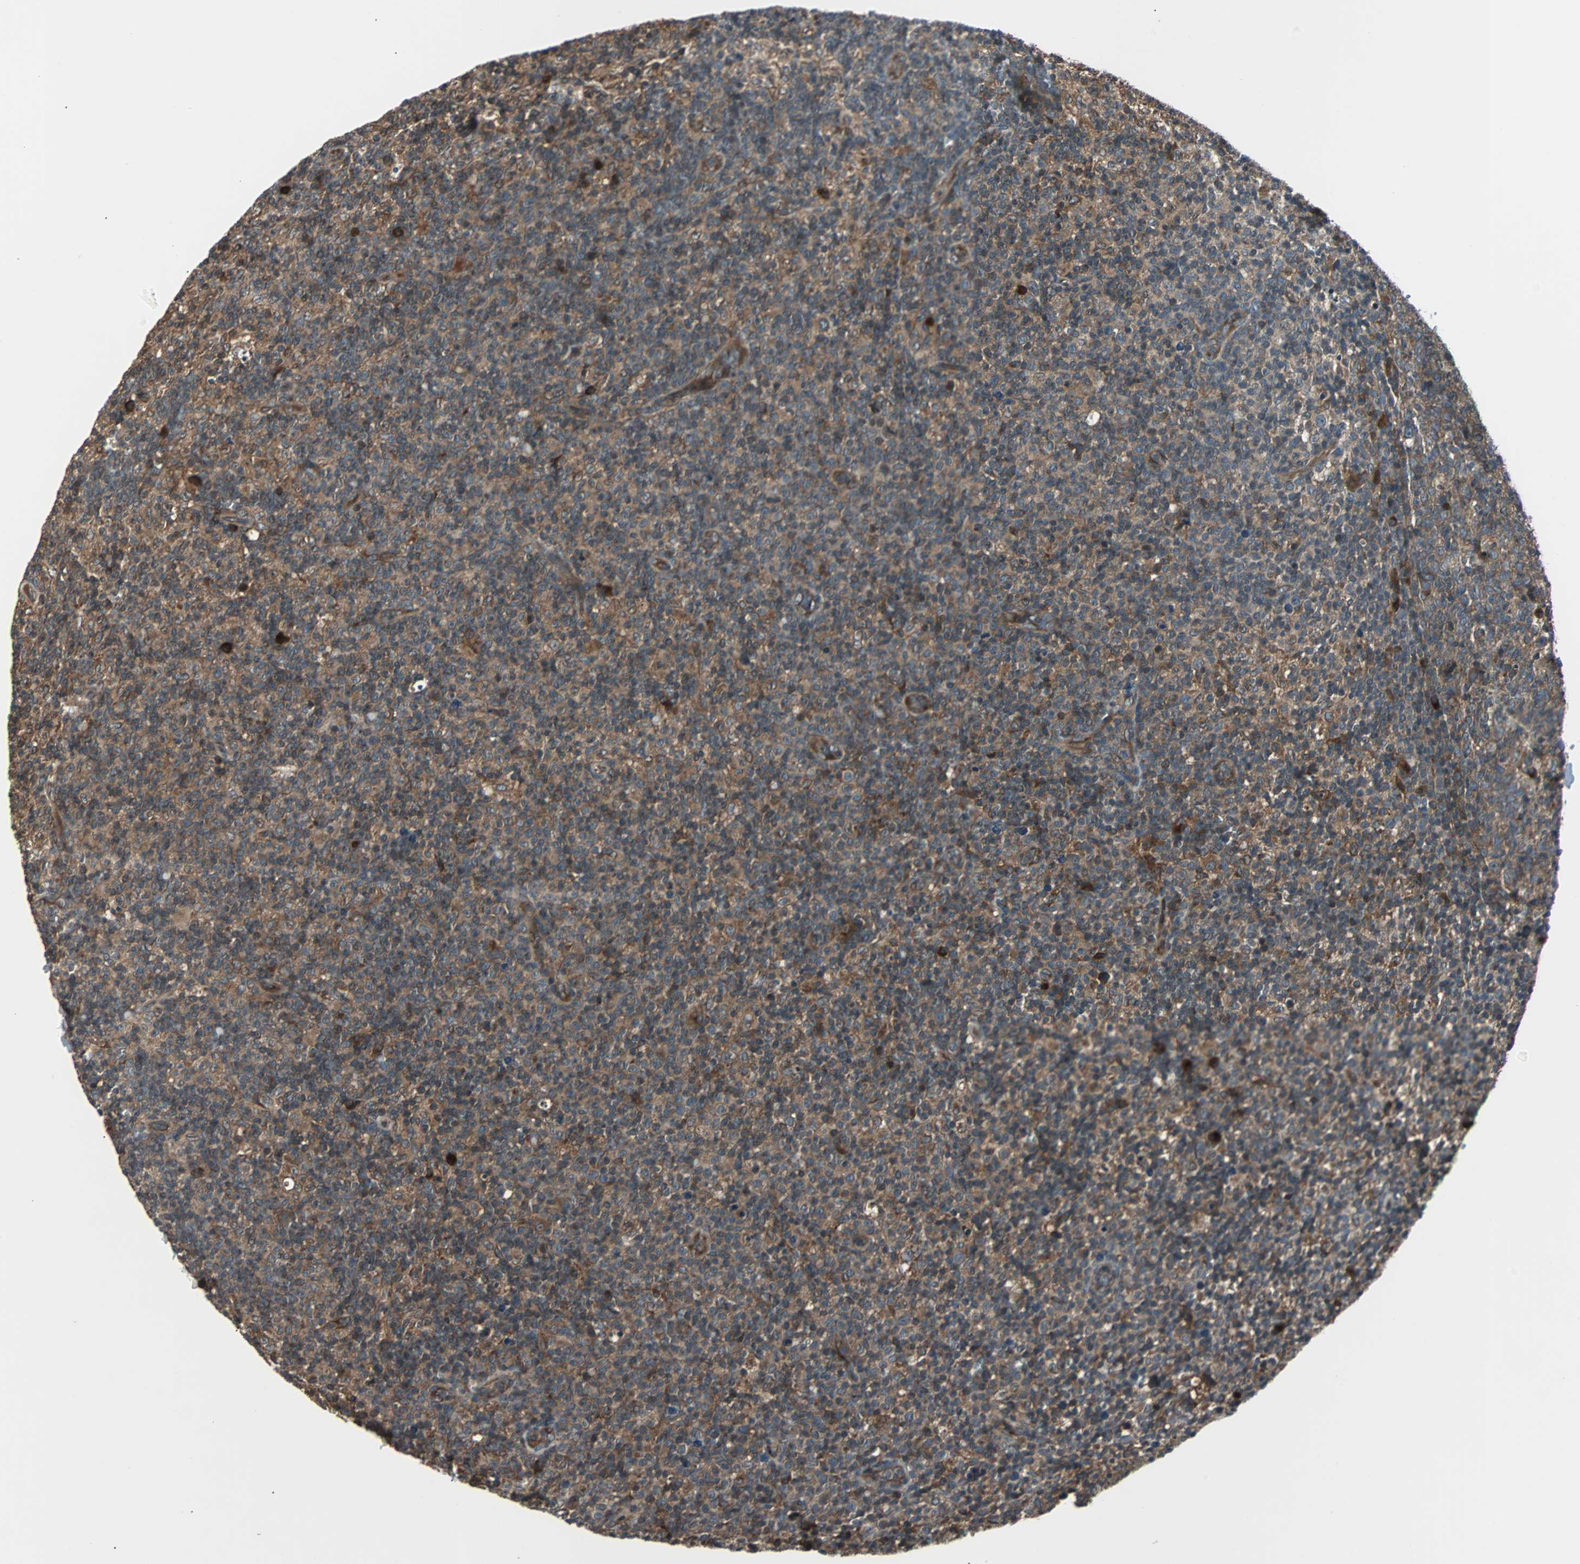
{"staining": {"intensity": "moderate", "quantity": ">75%", "location": "cytoplasmic/membranous"}, "tissue": "lymph node", "cell_type": "Germinal center cells", "image_type": "normal", "snomed": [{"axis": "morphology", "description": "Normal tissue, NOS"}, {"axis": "morphology", "description": "Inflammation, NOS"}, {"axis": "topography", "description": "Lymph node"}], "caption": "Immunohistochemistry micrograph of unremarkable lymph node: lymph node stained using immunohistochemistry shows medium levels of moderate protein expression localized specifically in the cytoplasmic/membranous of germinal center cells, appearing as a cytoplasmic/membranous brown color.", "gene": "ARF1", "patient": {"sex": "male", "age": 55}}